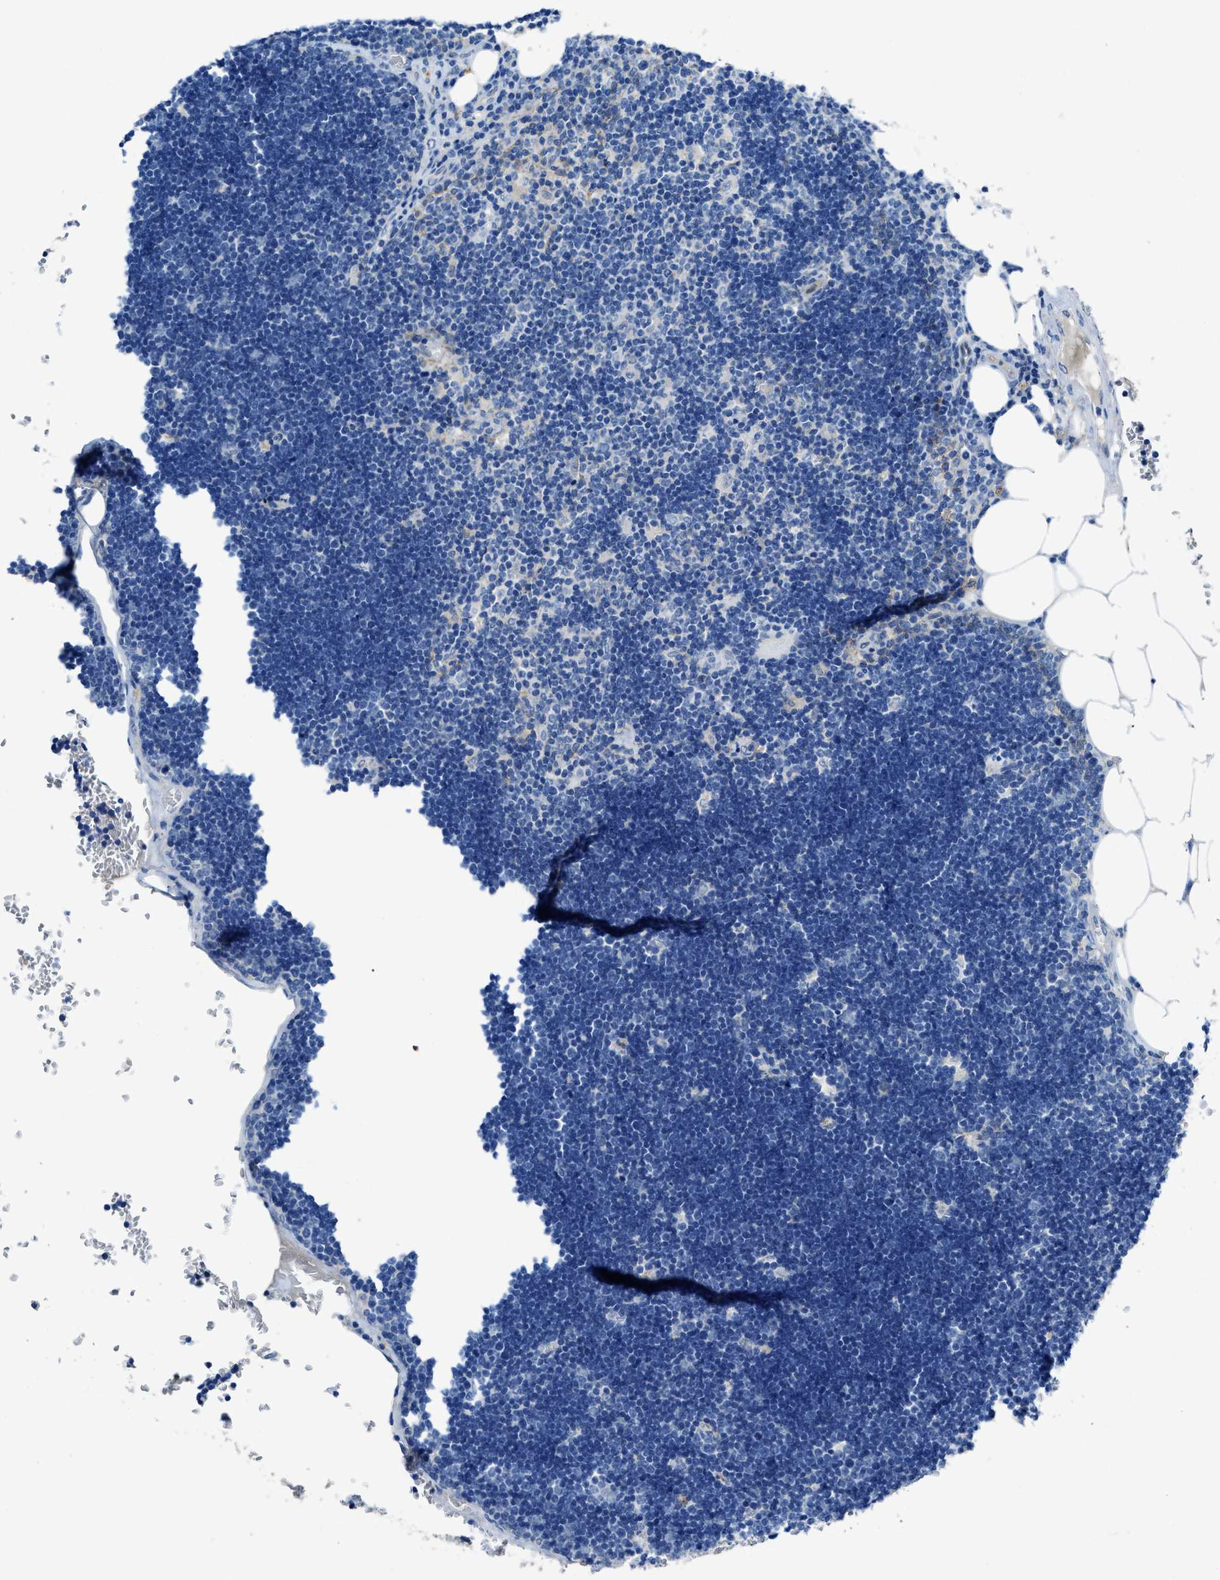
{"staining": {"intensity": "negative", "quantity": "none", "location": "none"}, "tissue": "lymph node", "cell_type": "Germinal center cells", "image_type": "normal", "snomed": [{"axis": "morphology", "description": "Normal tissue, NOS"}, {"axis": "topography", "description": "Lymph node"}], "caption": "A high-resolution image shows immunohistochemistry staining of benign lymph node, which displays no significant positivity in germinal center cells.", "gene": "PTGFRN", "patient": {"sex": "male", "age": 33}}